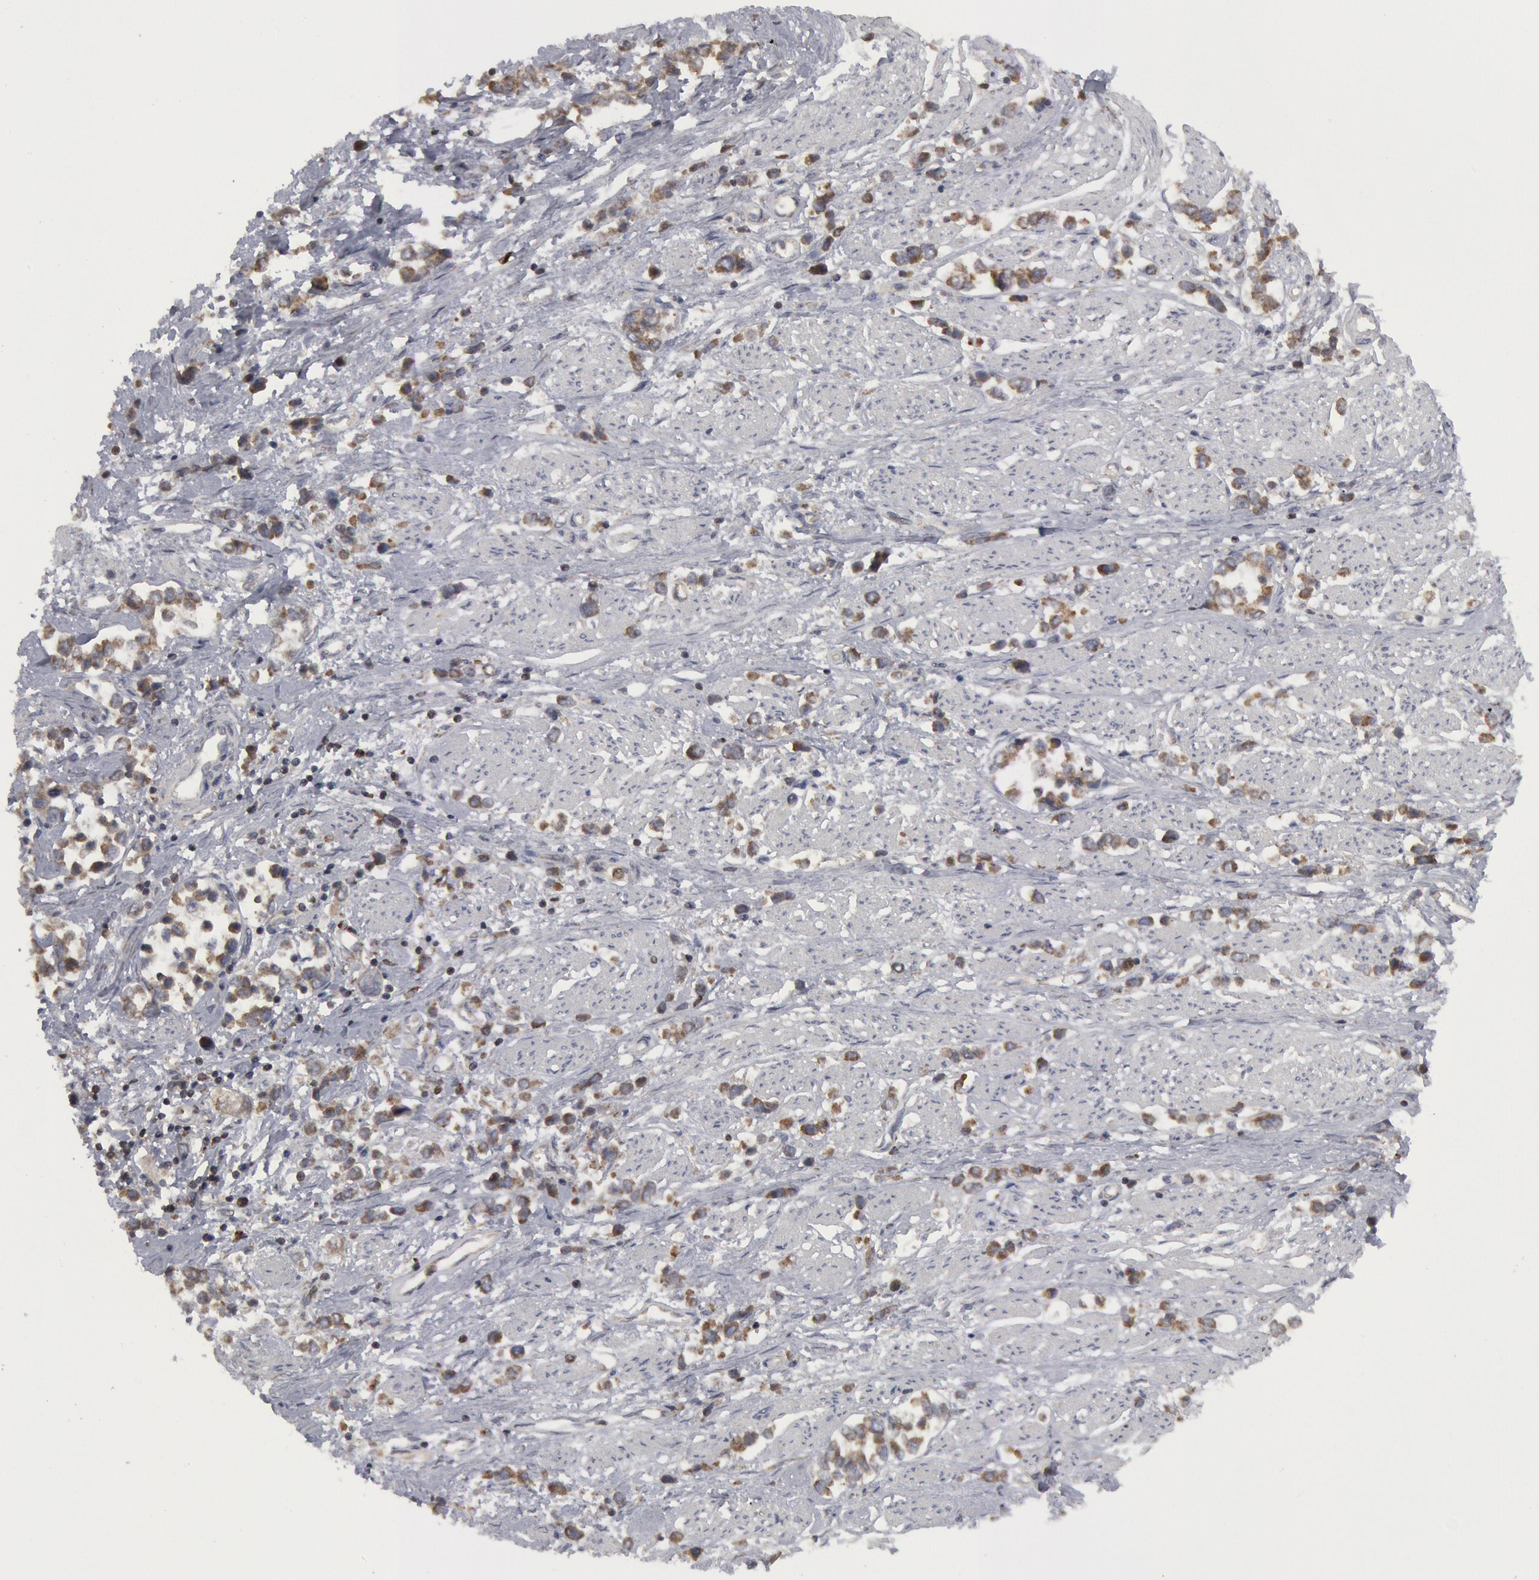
{"staining": {"intensity": "weak", "quantity": ">75%", "location": "cytoplasmic/membranous"}, "tissue": "stomach cancer", "cell_type": "Tumor cells", "image_type": "cancer", "snomed": [{"axis": "morphology", "description": "Adenocarcinoma, NOS"}, {"axis": "topography", "description": "Stomach, upper"}], "caption": "Immunohistochemistry of human stomach adenocarcinoma shows low levels of weak cytoplasmic/membranous staining in approximately >75% of tumor cells.", "gene": "OSBPL8", "patient": {"sex": "male", "age": 76}}